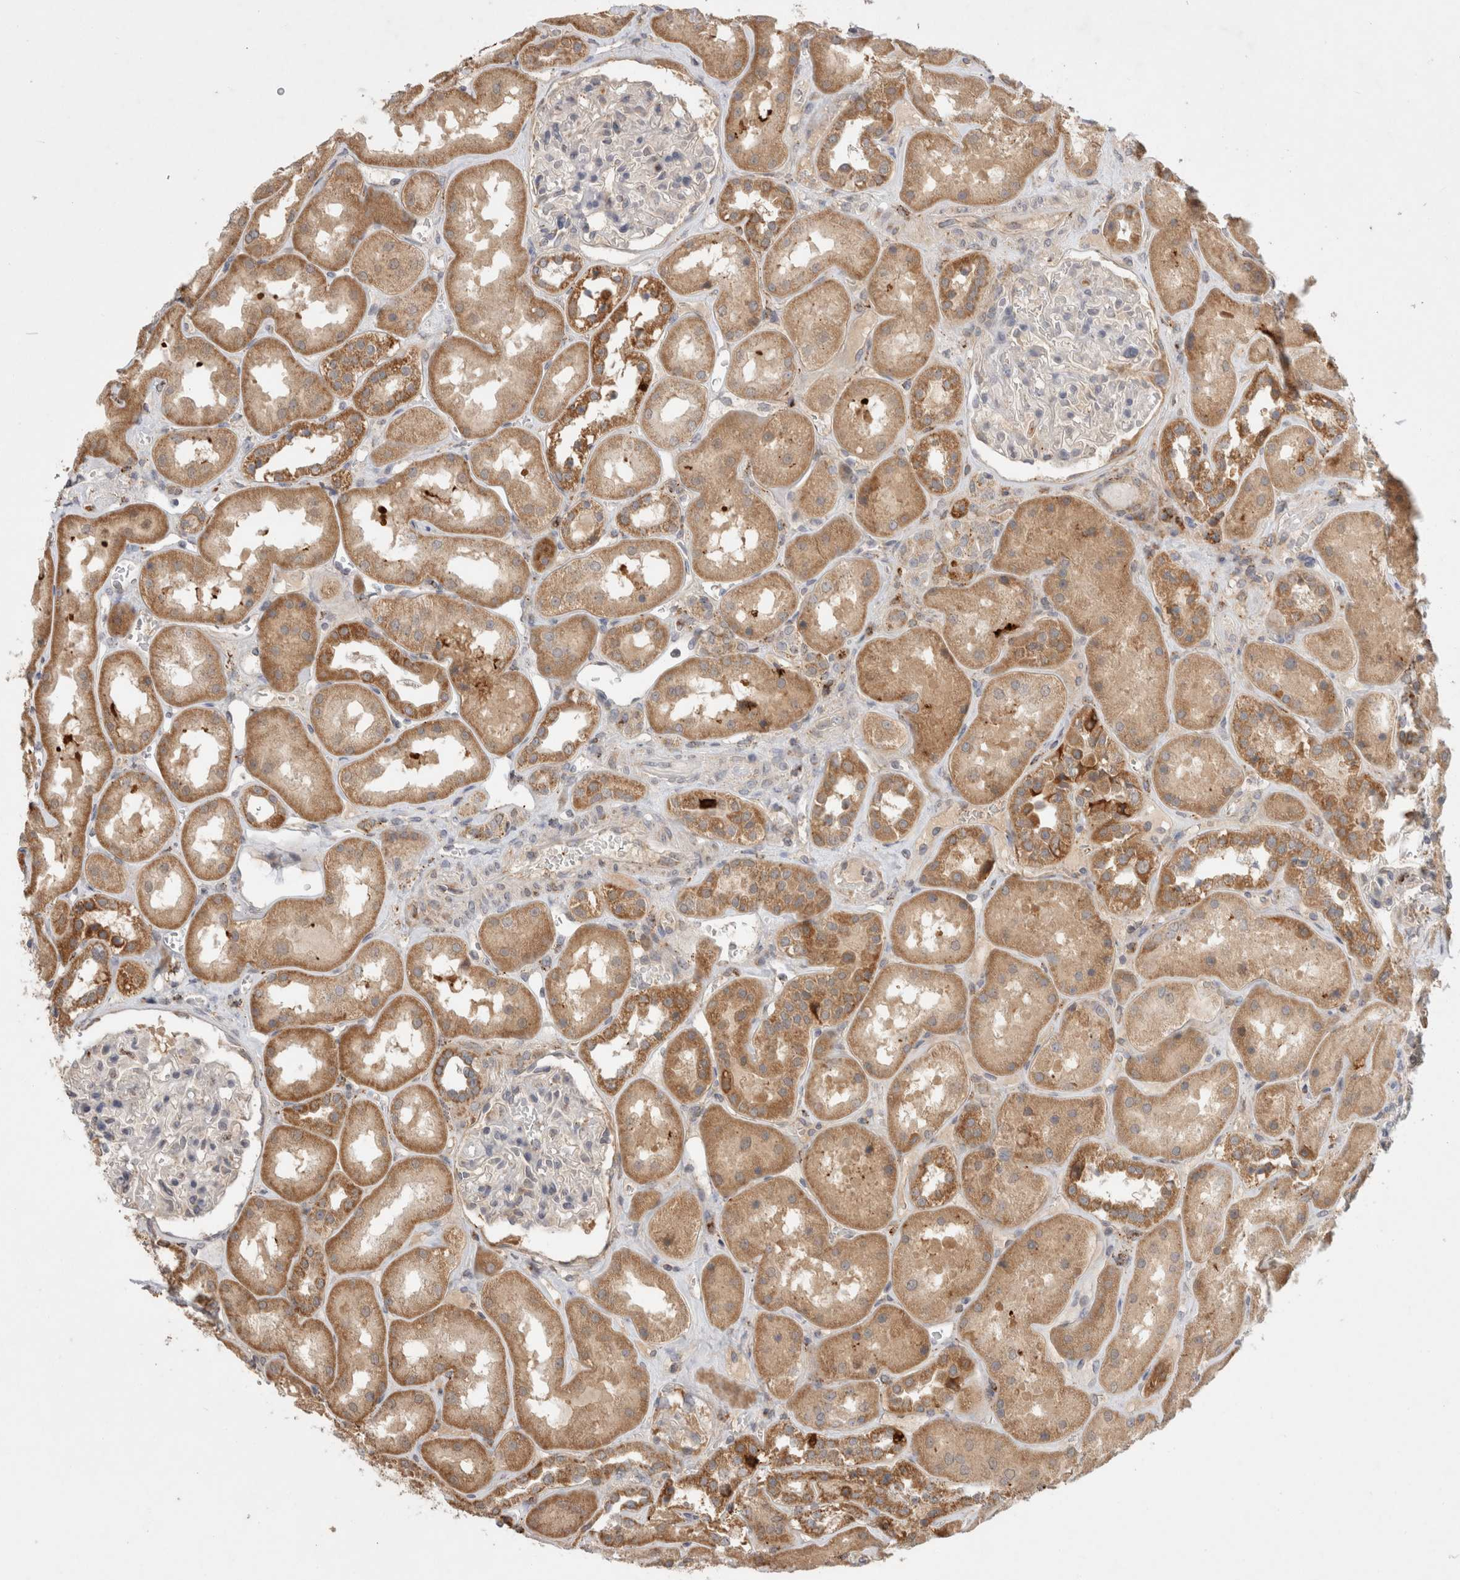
{"staining": {"intensity": "negative", "quantity": "none", "location": "none"}, "tissue": "kidney", "cell_type": "Cells in glomeruli", "image_type": "normal", "snomed": [{"axis": "morphology", "description": "Normal tissue, NOS"}, {"axis": "topography", "description": "Kidney"}], "caption": "Cells in glomeruli are negative for protein expression in unremarkable human kidney. (Immunohistochemistry, brightfield microscopy, high magnification).", "gene": "HROB", "patient": {"sex": "male", "age": 70}}